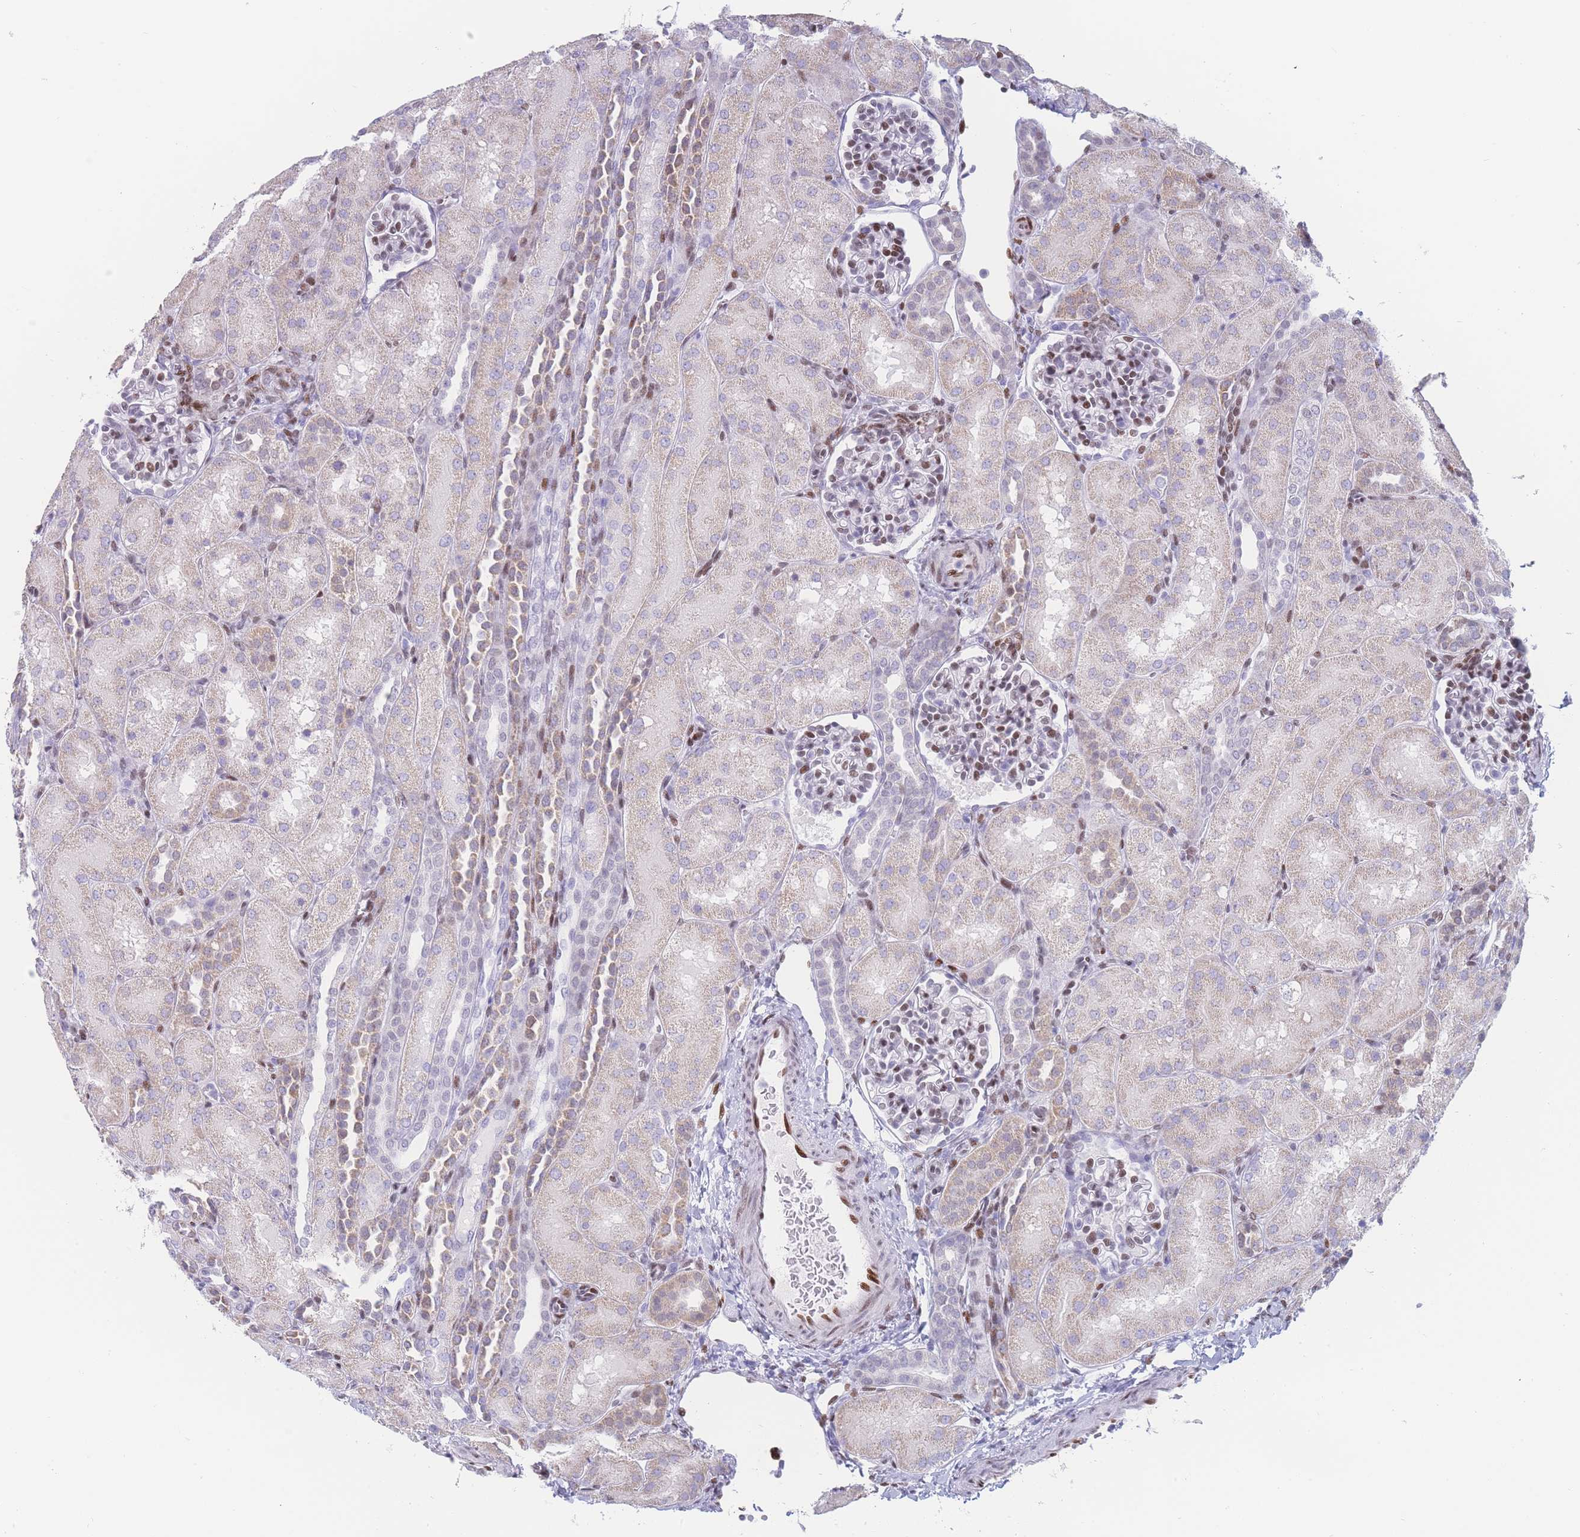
{"staining": {"intensity": "moderate", "quantity": "25%-75%", "location": "nuclear"}, "tissue": "kidney", "cell_type": "Cells in glomeruli", "image_type": "normal", "snomed": [{"axis": "morphology", "description": "Normal tissue, NOS"}, {"axis": "topography", "description": "Kidney"}], "caption": "Immunohistochemistry (DAB) staining of normal kidney exhibits moderate nuclear protein staining in approximately 25%-75% of cells in glomeruli.", "gene": "PSMB5", "patient": {"sex": "male", "age": 1}}